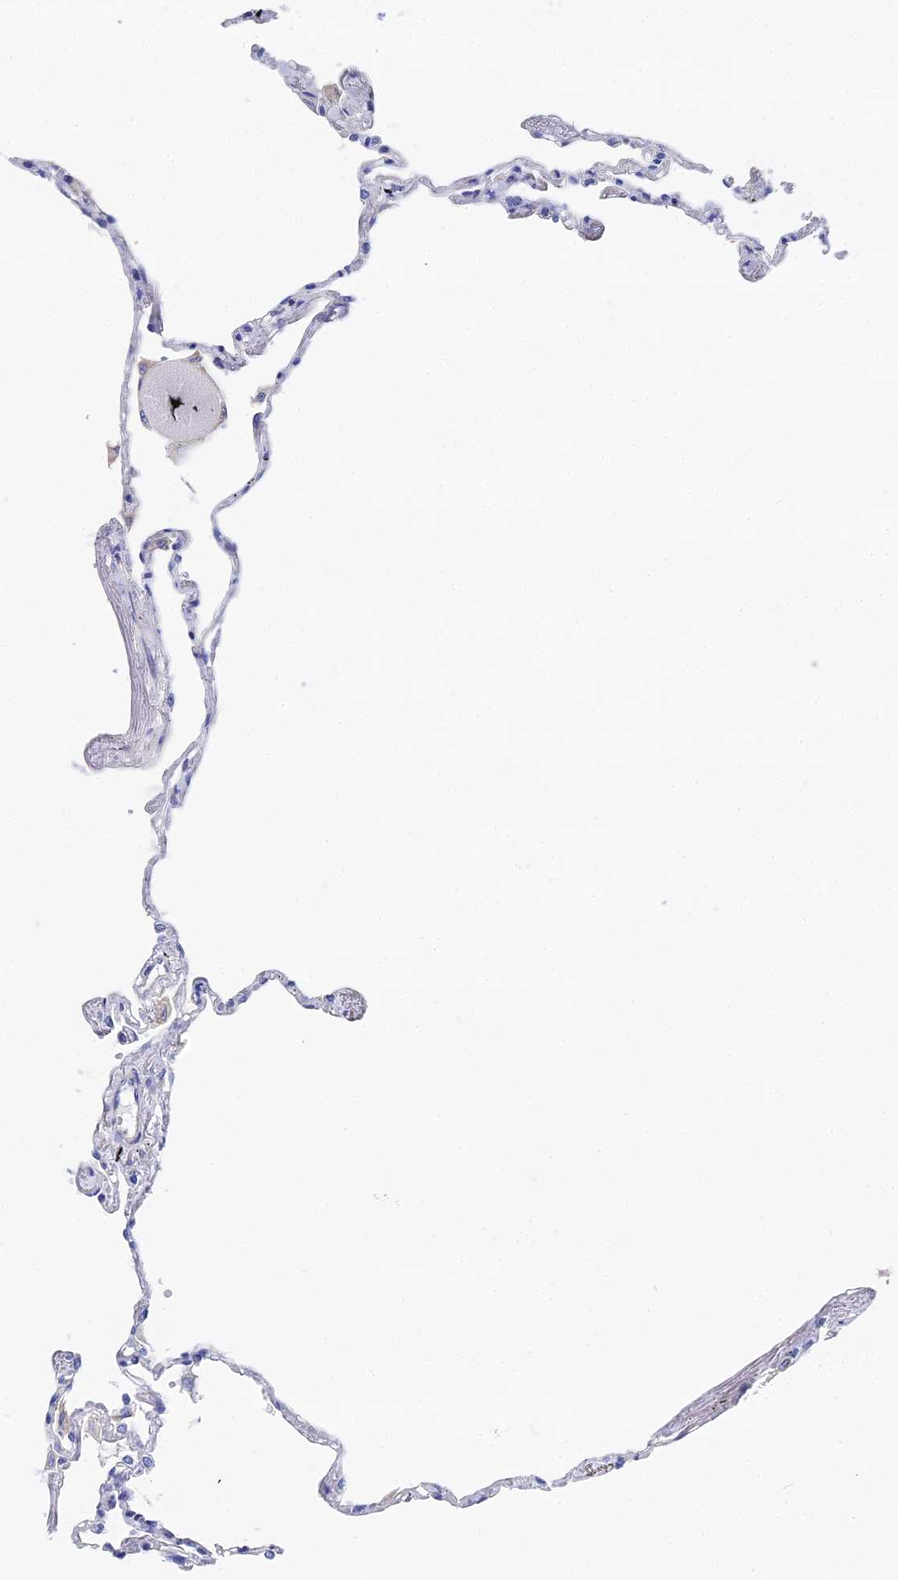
{"staining": {"intensity": "negative", "quantity": "none", "location": "none"}, "tissue": "lung", "cell_type": "Alveolar cells", "image_type": "normal", "snomed": [{"axis": "morphology", "description": "Normal tissue, NOS"}, {"axis": "topography", "description": "Lung"}], "caption": "An immunohistochemistry (IHC) photomicrograph of normal lung is shown. There is no staining in alveolar cells of lung.", "gene": "ENSG00000268674", "patient": {"sex": "female", "age": 67}}